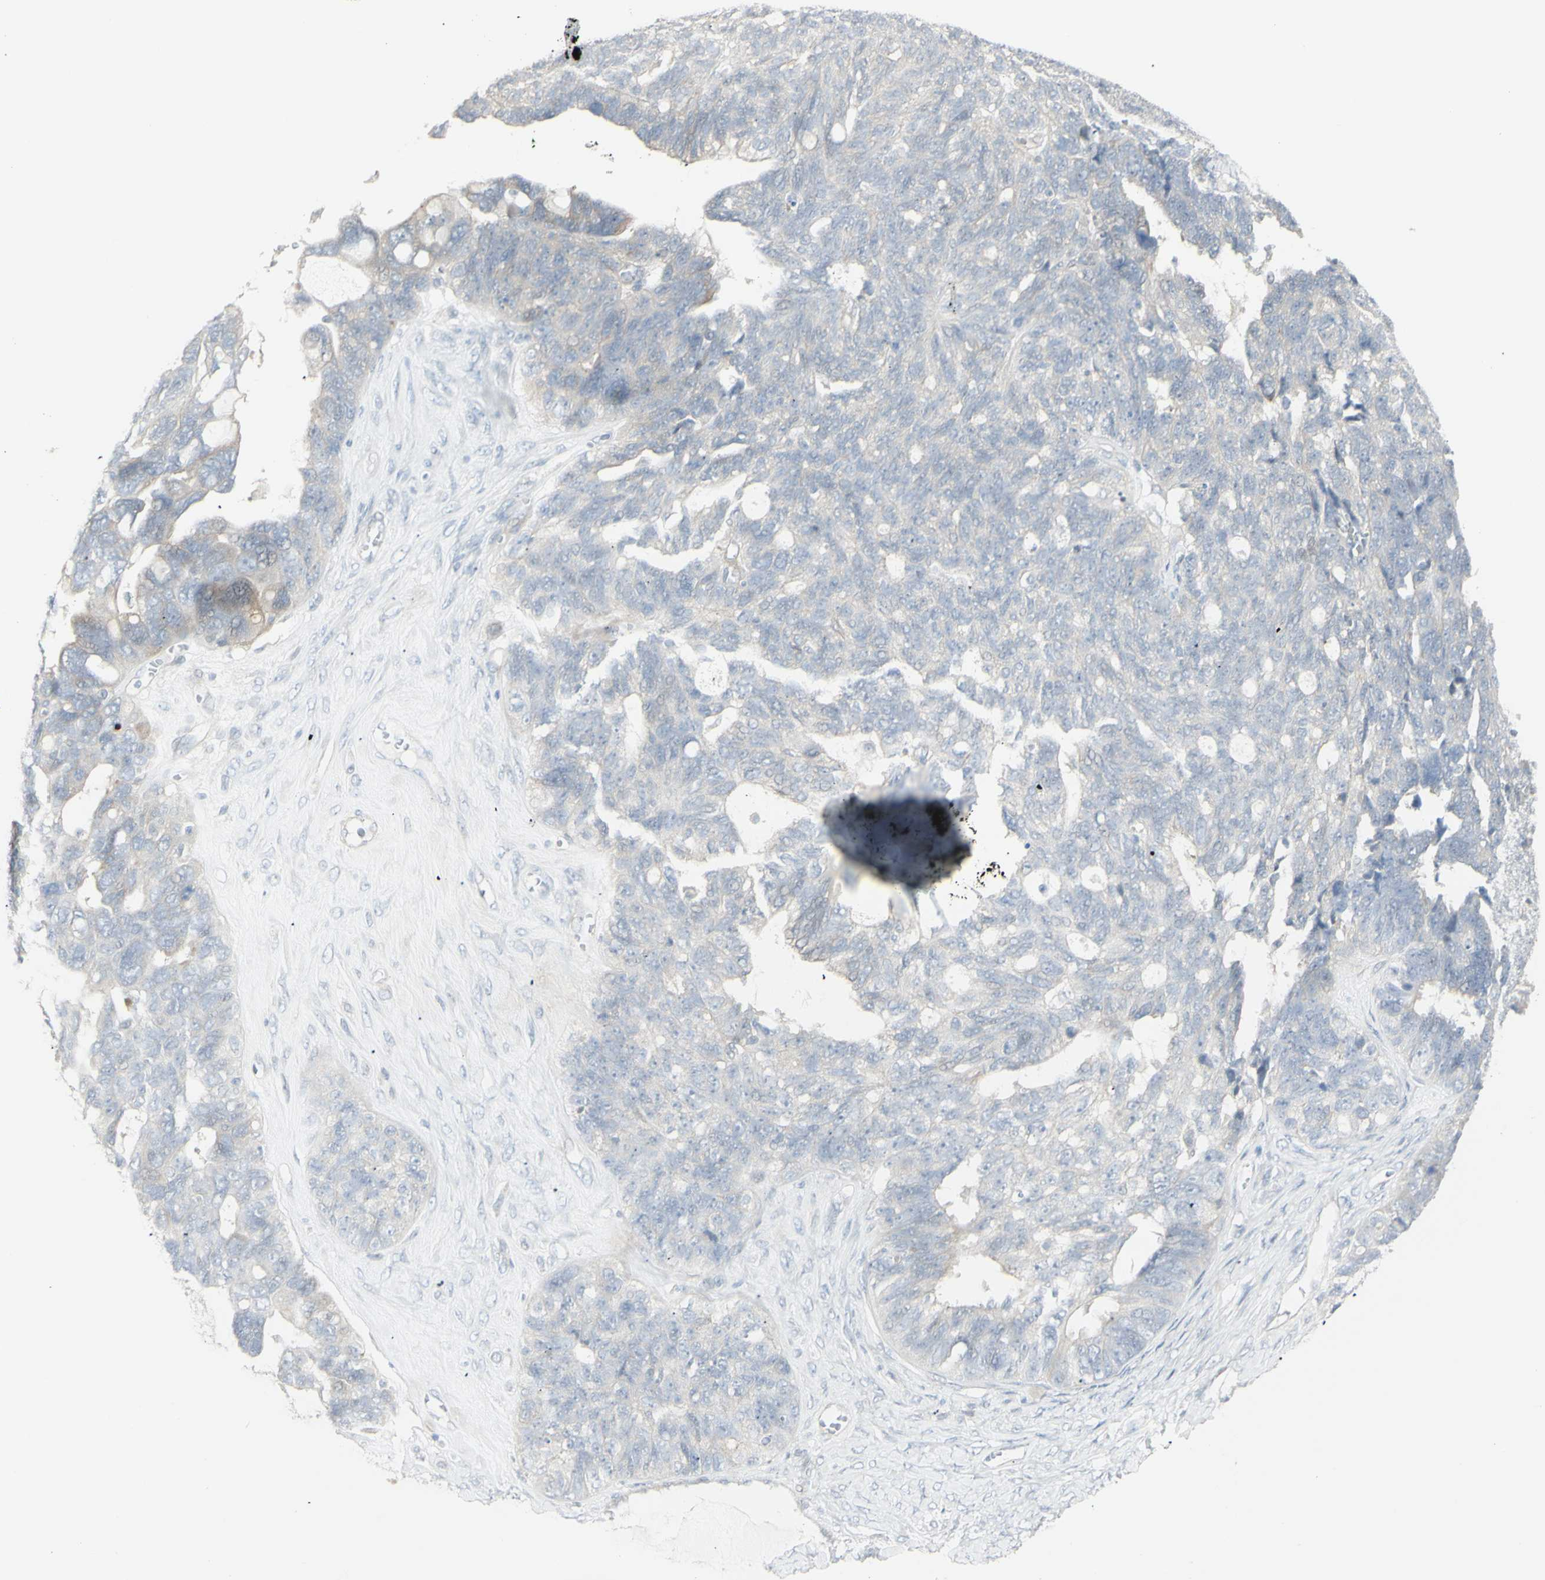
{"staining": {"intensity": "negative", "quantity": "none", "location": "none"}, "tissue": "ovarian cancer", "cell_type": "Tumor cells", "image_type": "cancer", "snomed": [{"axis": "morphology", "description": "Cystadenocarcinoma, serous, NOS"}, {"axis": "topography", "description": "Ovary"}], "caption": "Immunohistochemistry micrograph of neoplastic tissue: human ovarian cancer (serous cystadenocarcinoma) stained with DAB shows no significant protein positivity in tumor cells. (DAB immunohistochemistry (IHC) visualized using brightfield microscopy, high magnification).", "gene": "NDST4", "patient": {"sex": "female", "age": 79}}